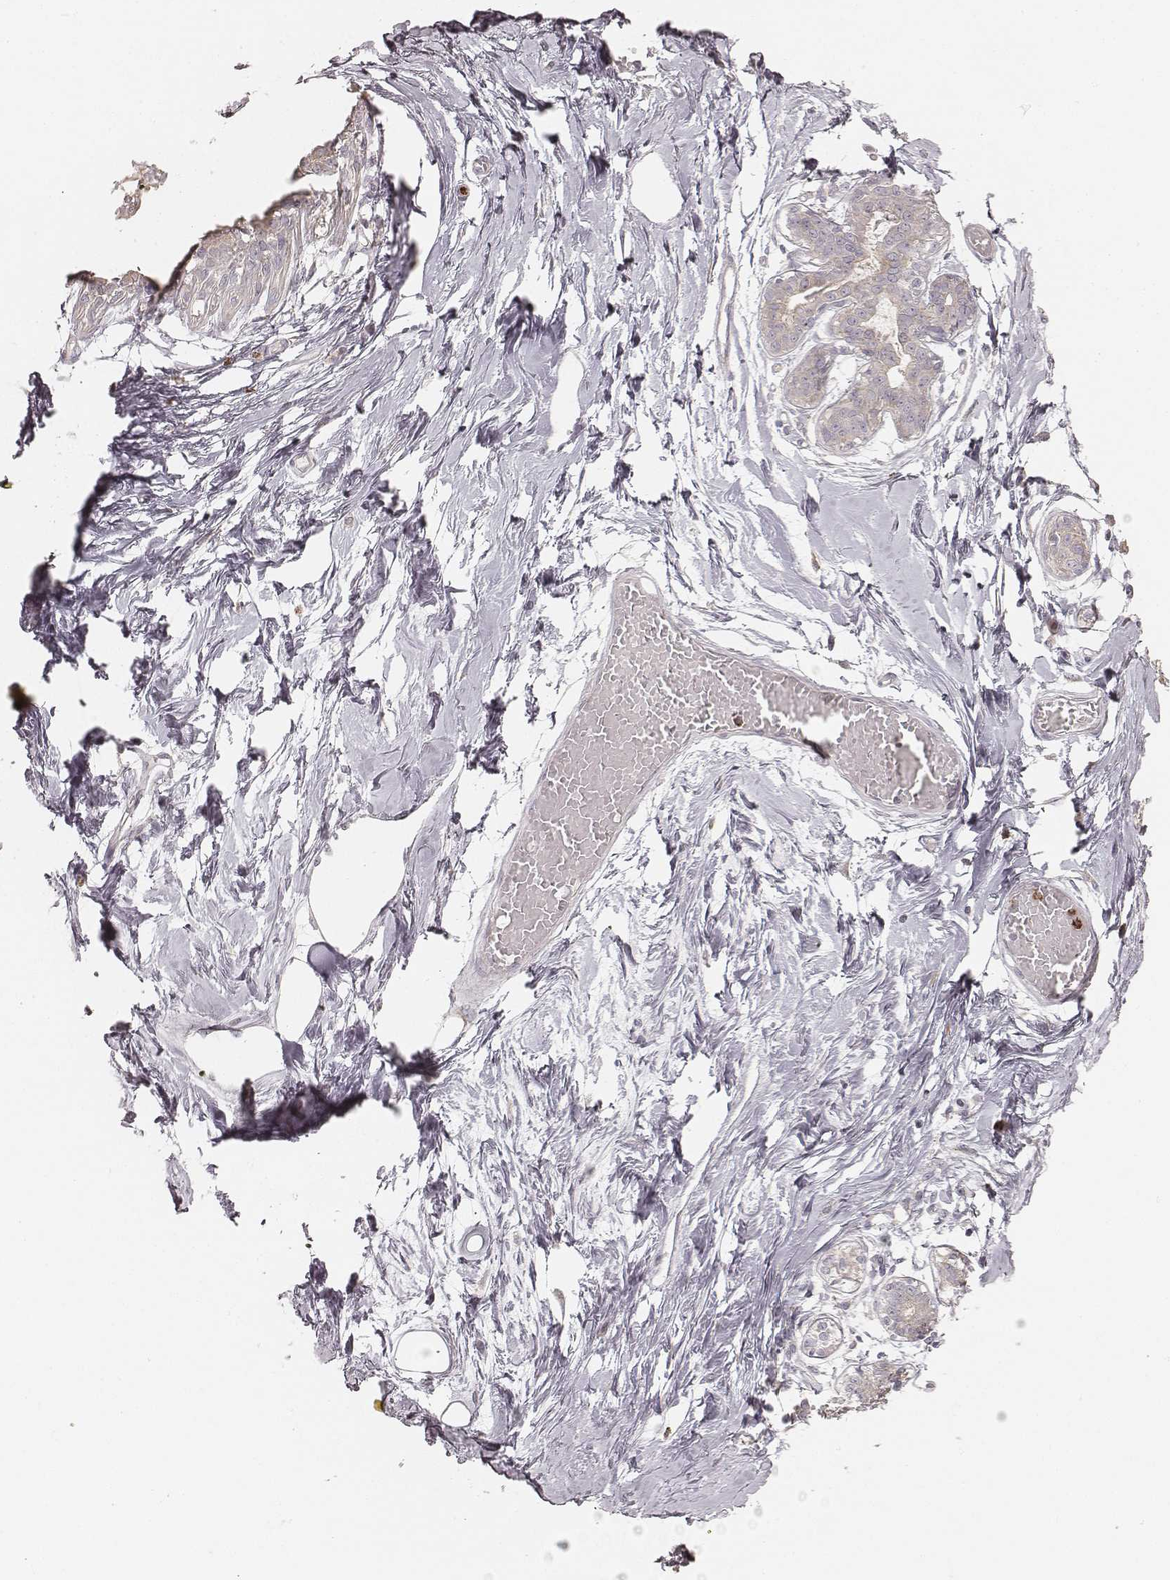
{"staining": {"intensity": "negative", "quantity": "none", "location": "none"}, "tissue": "breast", "cell_type": "Adipocytes", "image_type": "normal", "snomed": [{"axis": "morphology", "description": "Normal tissue, NOS"}, {"axis": "topography", "description": "Breast"}], "caption": "A histopathology image of human breast is negative for staining in adipocytes. The staining was performed using DAB to visualize the protein expression in brown, while the nuclei were stained in blue with hematoxylin (Magnification: 20x).", "gene": "ABCA7", "patient": {"sex": "female", "age": 45}}